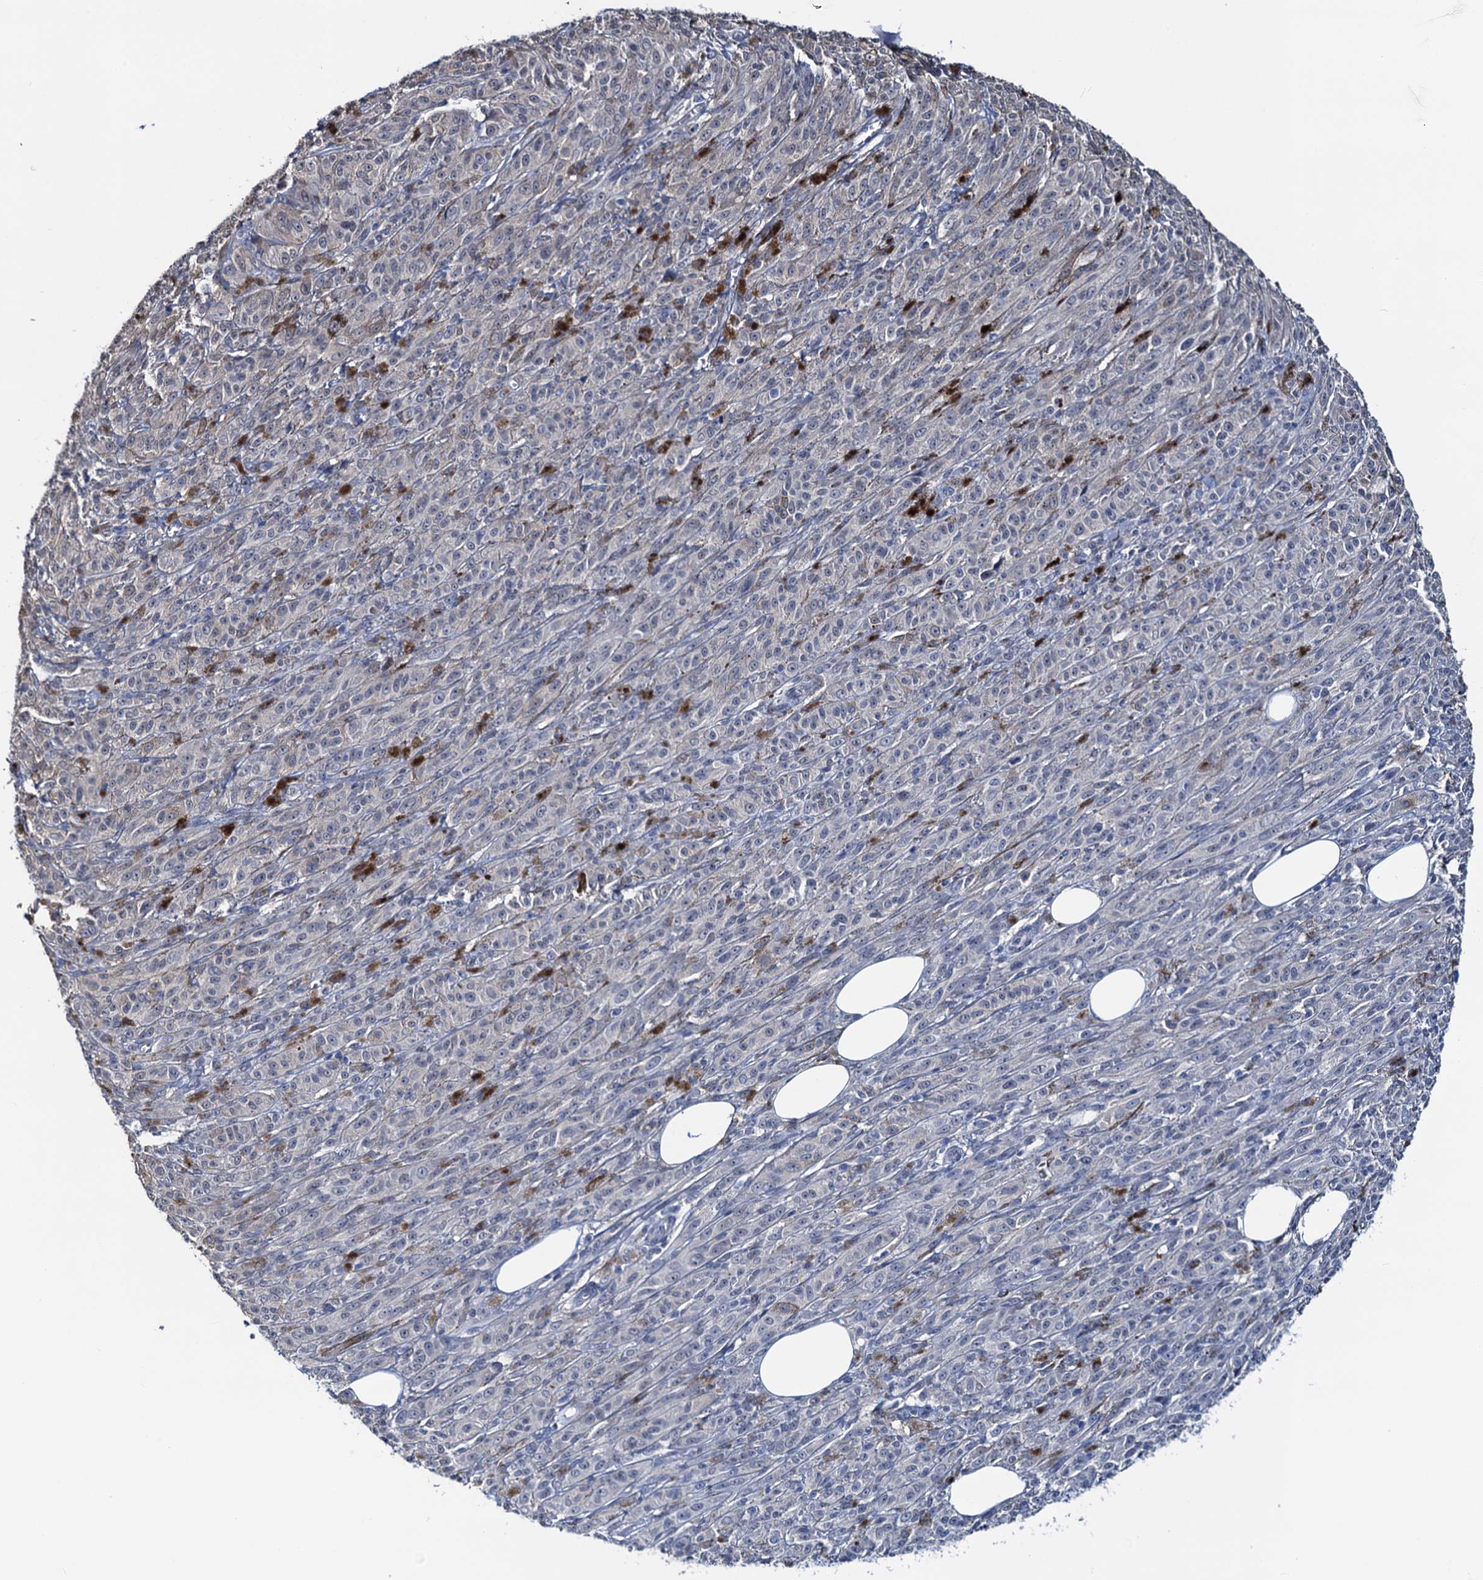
{"staining": {"intensity": "negative", "quantity": "none", "location": "none"}, "tissue": "melanoma", "cell_type": "Tumor cells", "image_type": "cancer", "snomed": [{"axis": "morphology", "description": "Malignant melanoma, NOS"}, {"axis": "topography", "description": "Skin"}], "caption": "Malignant melanoma stained for a protein using immunohistochemistry exhibits no expression tumor cells.", "gene": "RTKN2", "patient": {"sex": "female", "age": 52}}